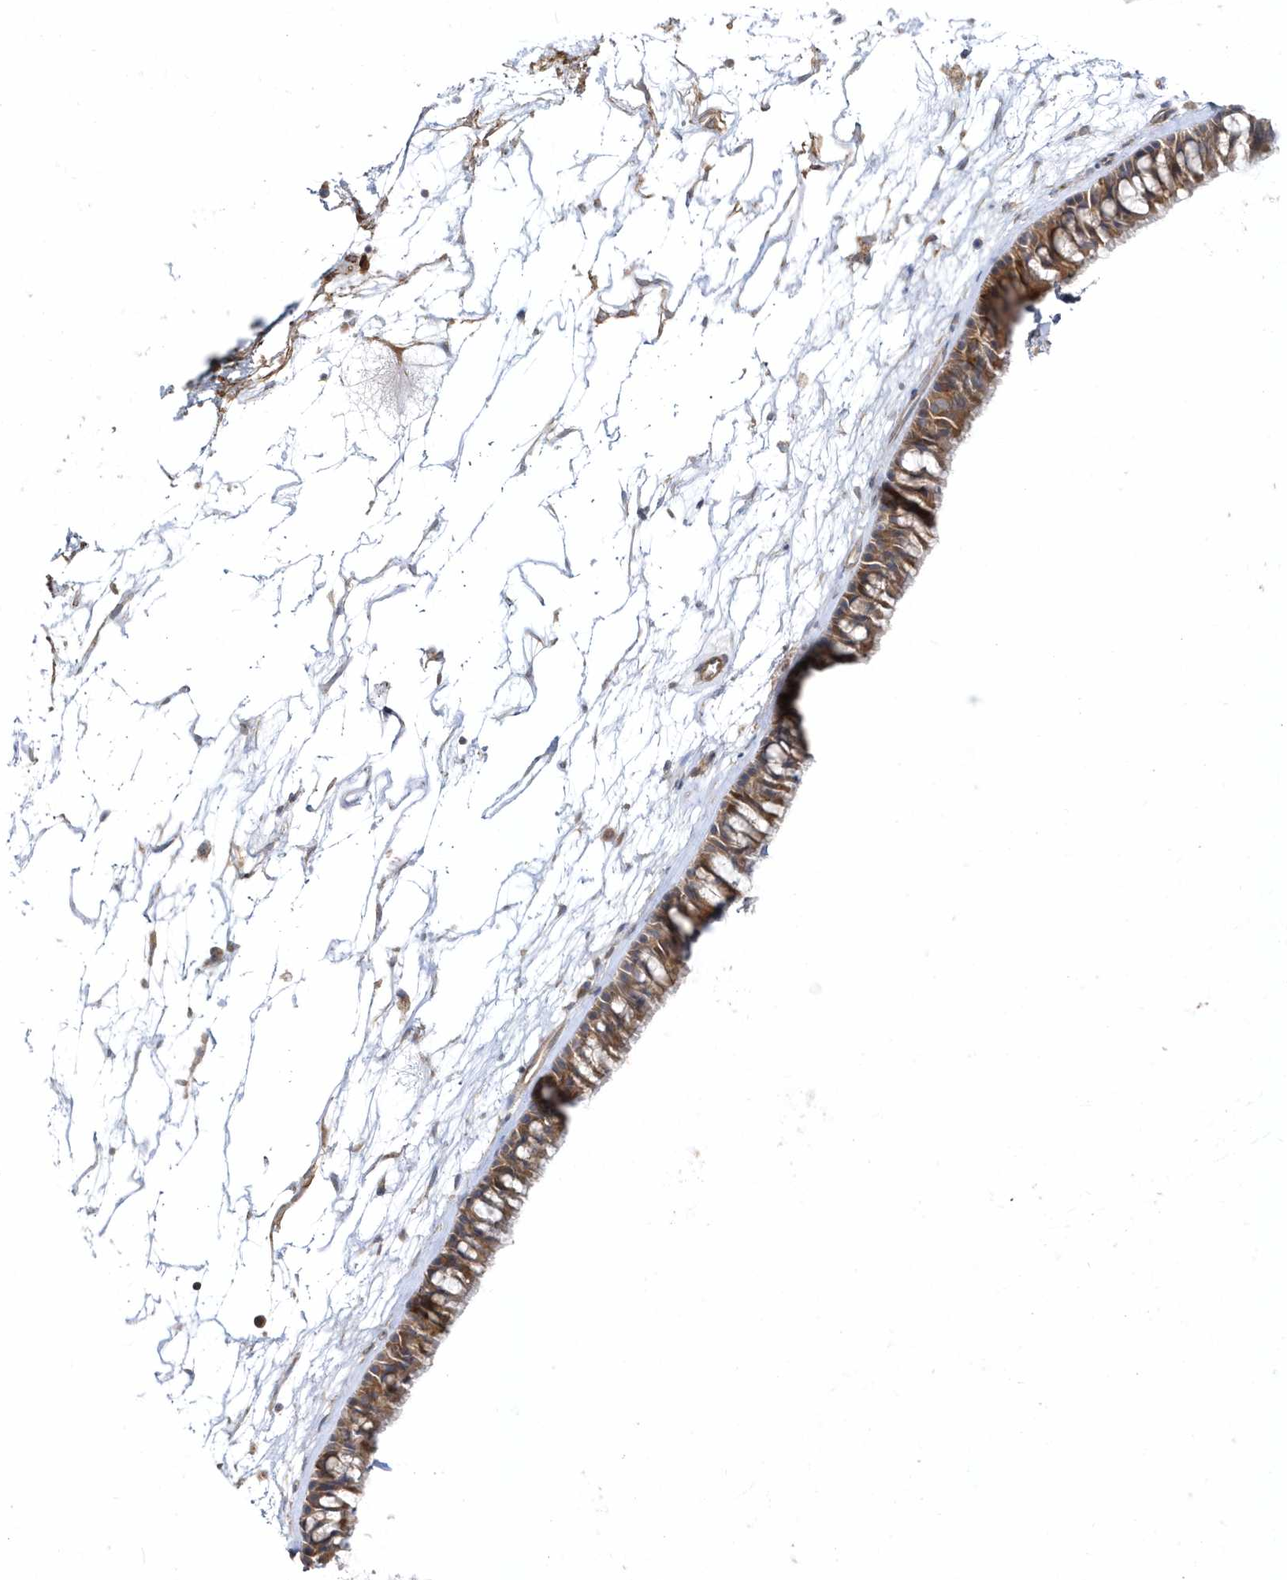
{"staining": {"intensity": "moderate", "quantity": ">75%", "location": "cytoplasmic/membranous"}, "tissue": "nasopharynx", "cell_type": "Respiratory epithelial cells", "image_type": "normal", "snomed": [{"axis": "morphology", "description": "Normal tissue, NOS"}, {"axis": "topography", "description": "Nasopharynx"}], "caption": "Normal nasopharynx displays moderate cytoplasmic/membranous staining in about >75% of respiratory epithelial cells, visualized by immunohistochemistry.", "gene": "LEXM", "patient": {"sex": "male", "age": 64}}